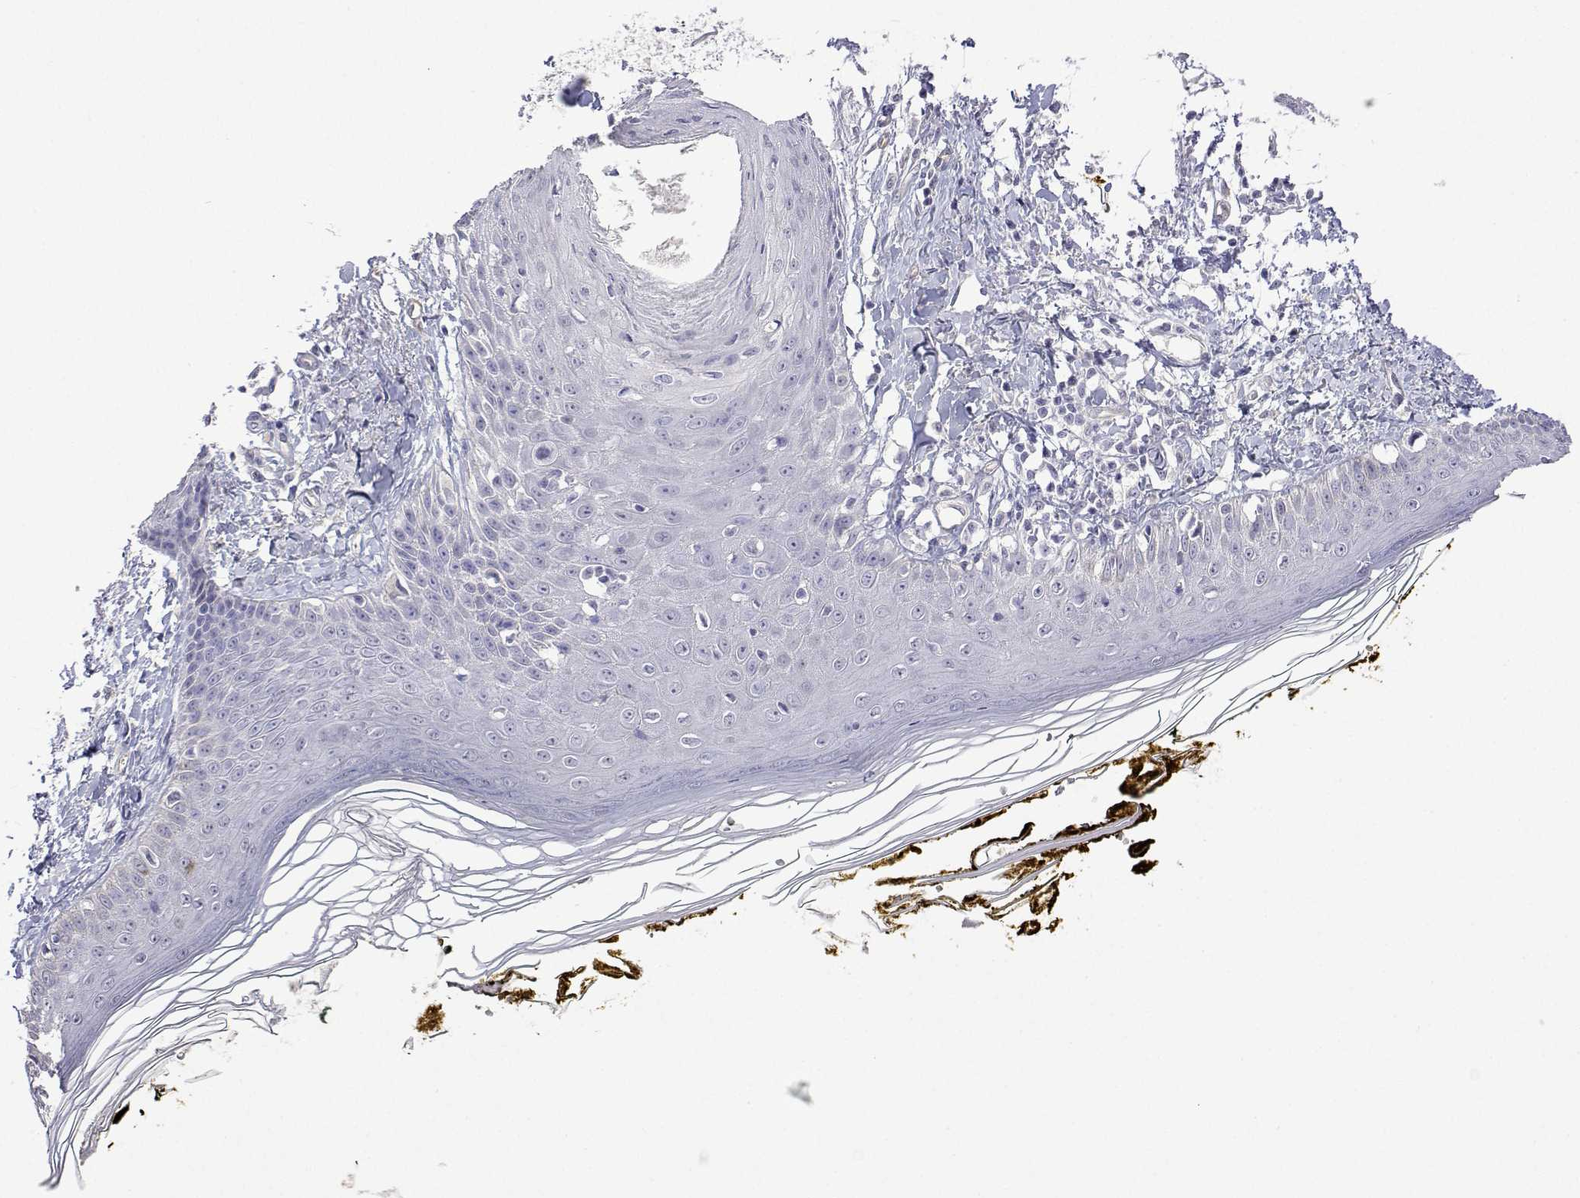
{"staining": {"intensity": "negative", "quantity": "none", "location": "none"}, "tissue": "skin", "cell_type": "Fibroblasts", "image_type": "normal", "snomed": [{"axis": "morphology", "description": "Normal tissue, NOS"}, {"axis": "topography", "description": "Skin"}], "caption": "A histopathology image of skin stained for a protein displays no brown staining in fibroblasts.", "gene": "PLCB1", "patient": {"sex": "male", "age": 76}}